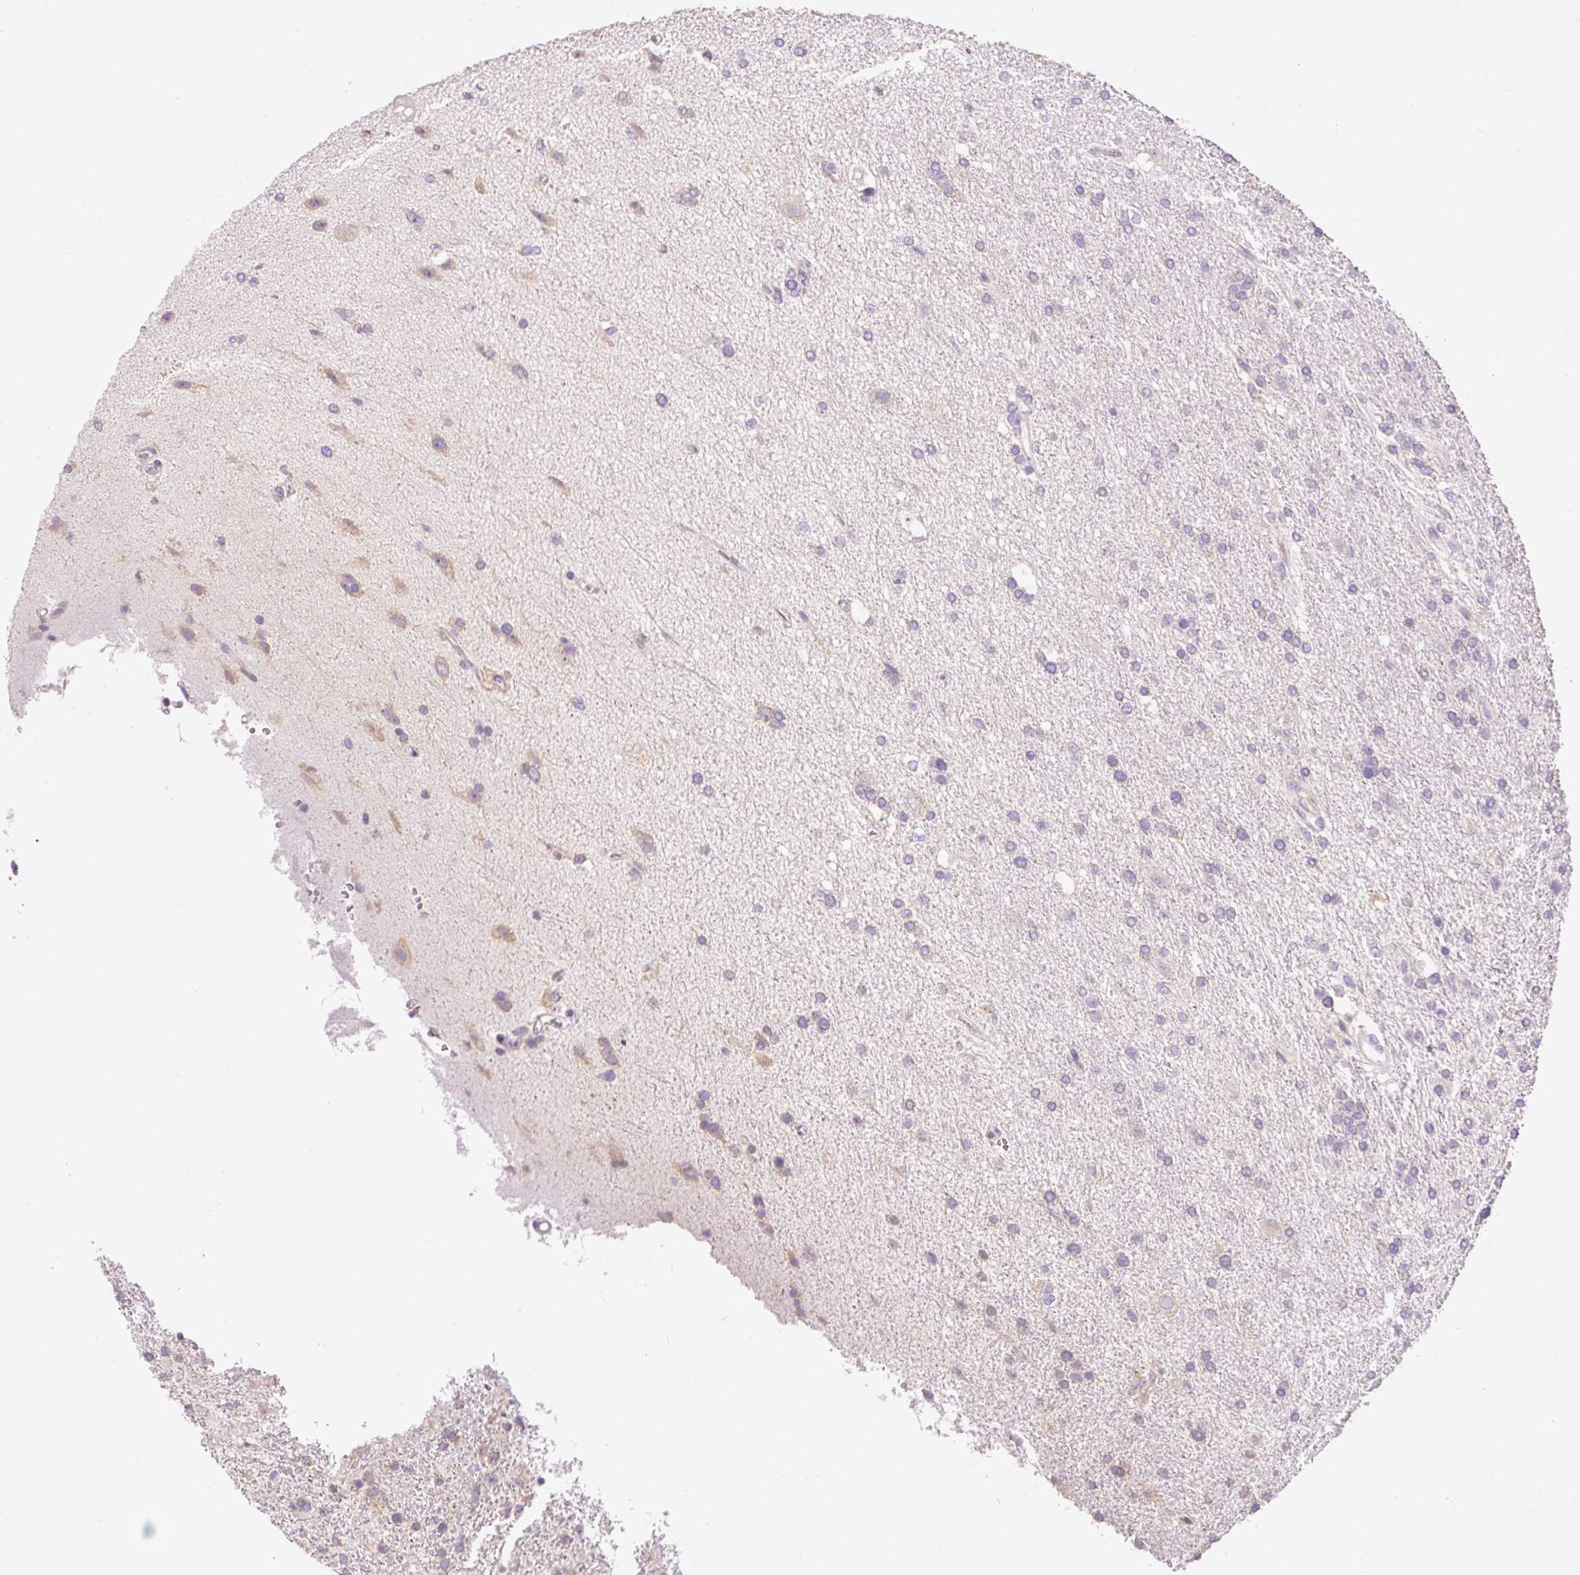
{"staining": {"intensity": "negative", "quantity": "none", "location": "none"}, "tissue": "glioma", "cell_type": "Tumor cells", "image_type": "cancer", "snomed": [{"axis": "morphology", "description": "Glioma, malignant, High grade"}, {"axis": "topography", "description": "Brain"}], "caption": "Photomicrograph shows no significant protein staining in tumor cells of glioma.", "gene": "PNPLA5", "patient": {"sex": "male", "age": 56}}